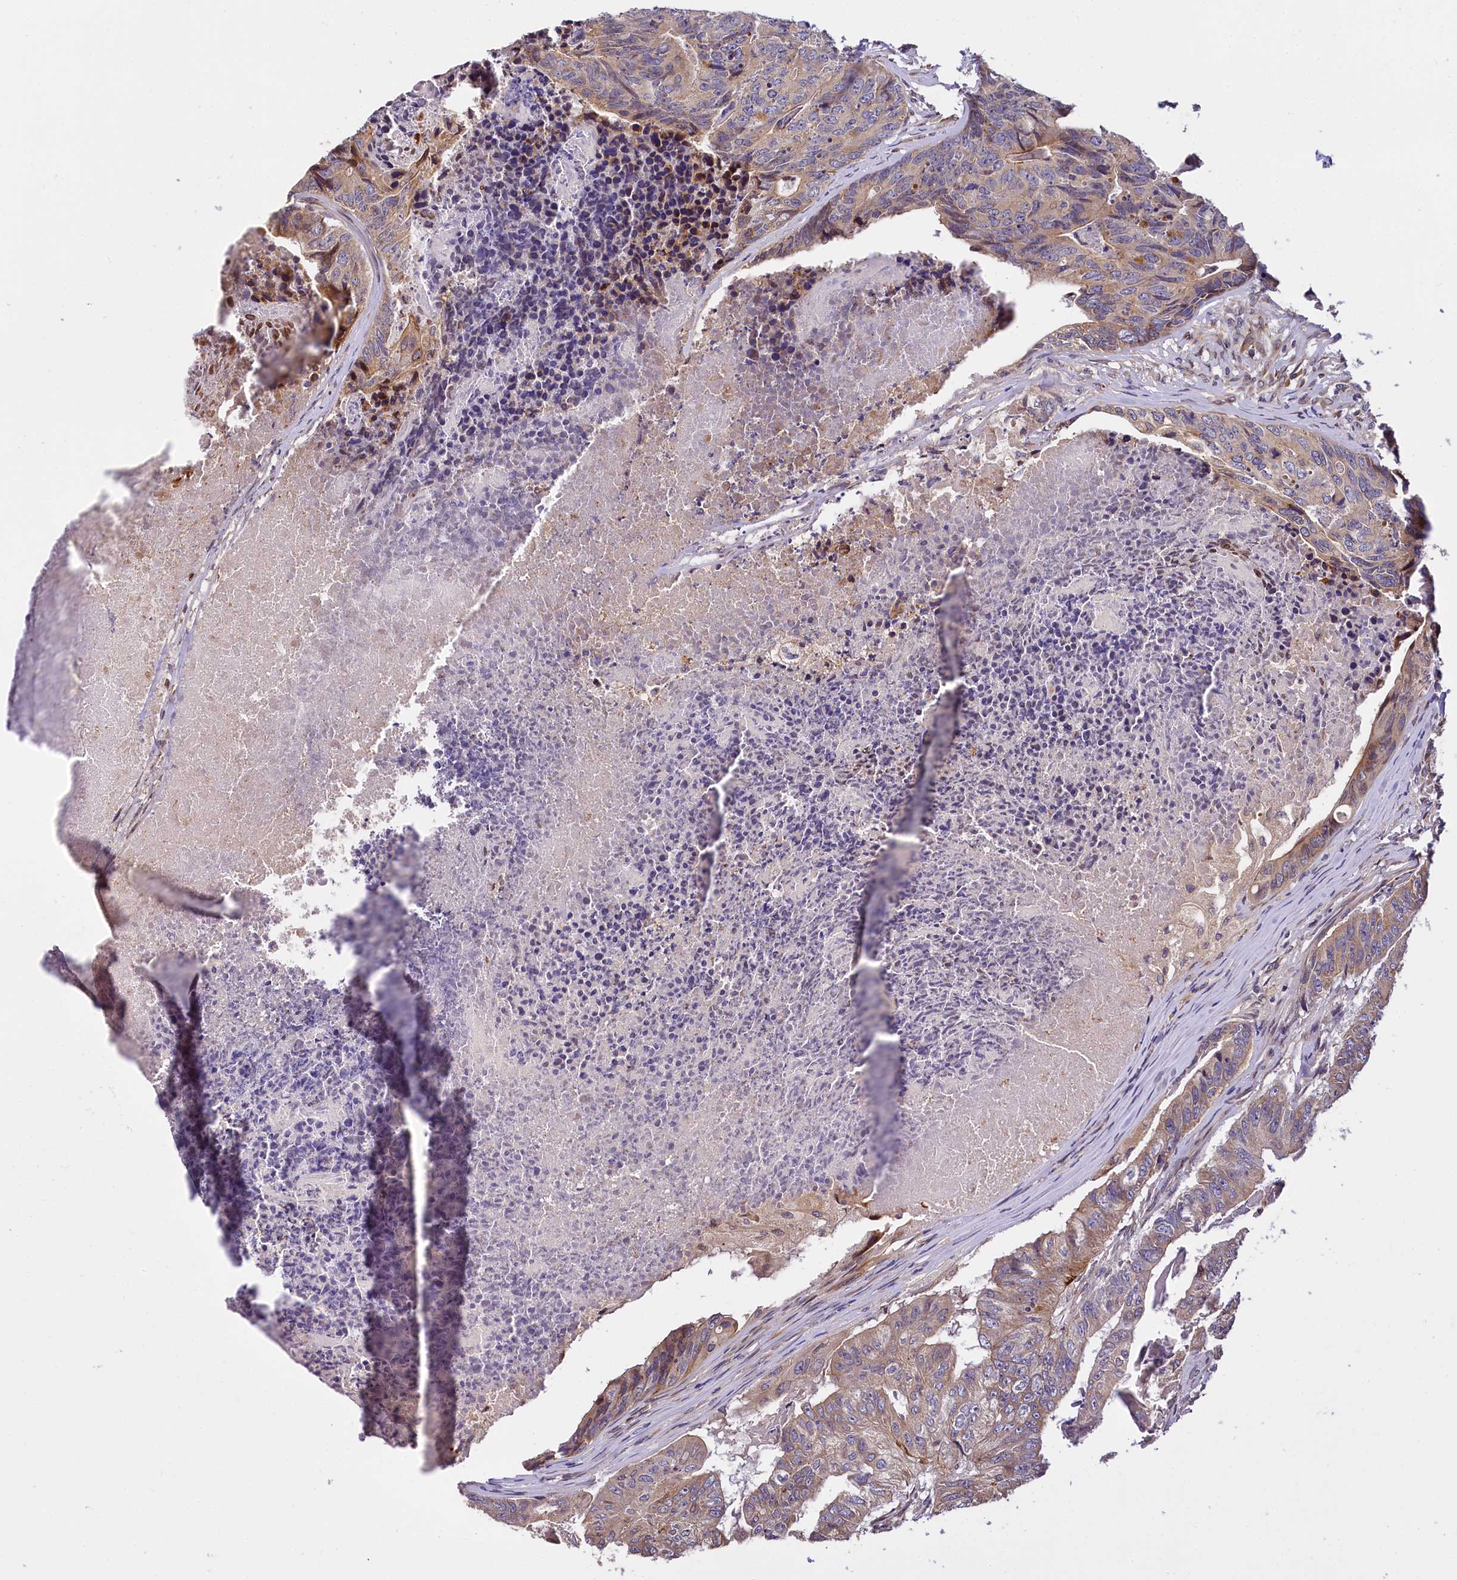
{"staining": {"intensity": "moderate", "quantity": ">75%", "location": "cytoplasmic/membranous"}, "tissue": "colorectal cancer", "cell_type": "Tumor cells", "image_type": "cancer", "snomed": [{"axis": "morphology", "description": "Adenocarcinoma, NOS"}, {"axis": "topography", "description": "Colon"}], "caption": "A brown stain highlights moderate cytoplasmic/membranous positivity of a protein in colorectal cancer (adenocarcinoma) tumor cells.", "gene": "SUPV3L1", "patient": {"sex": "female", "age": 67}}